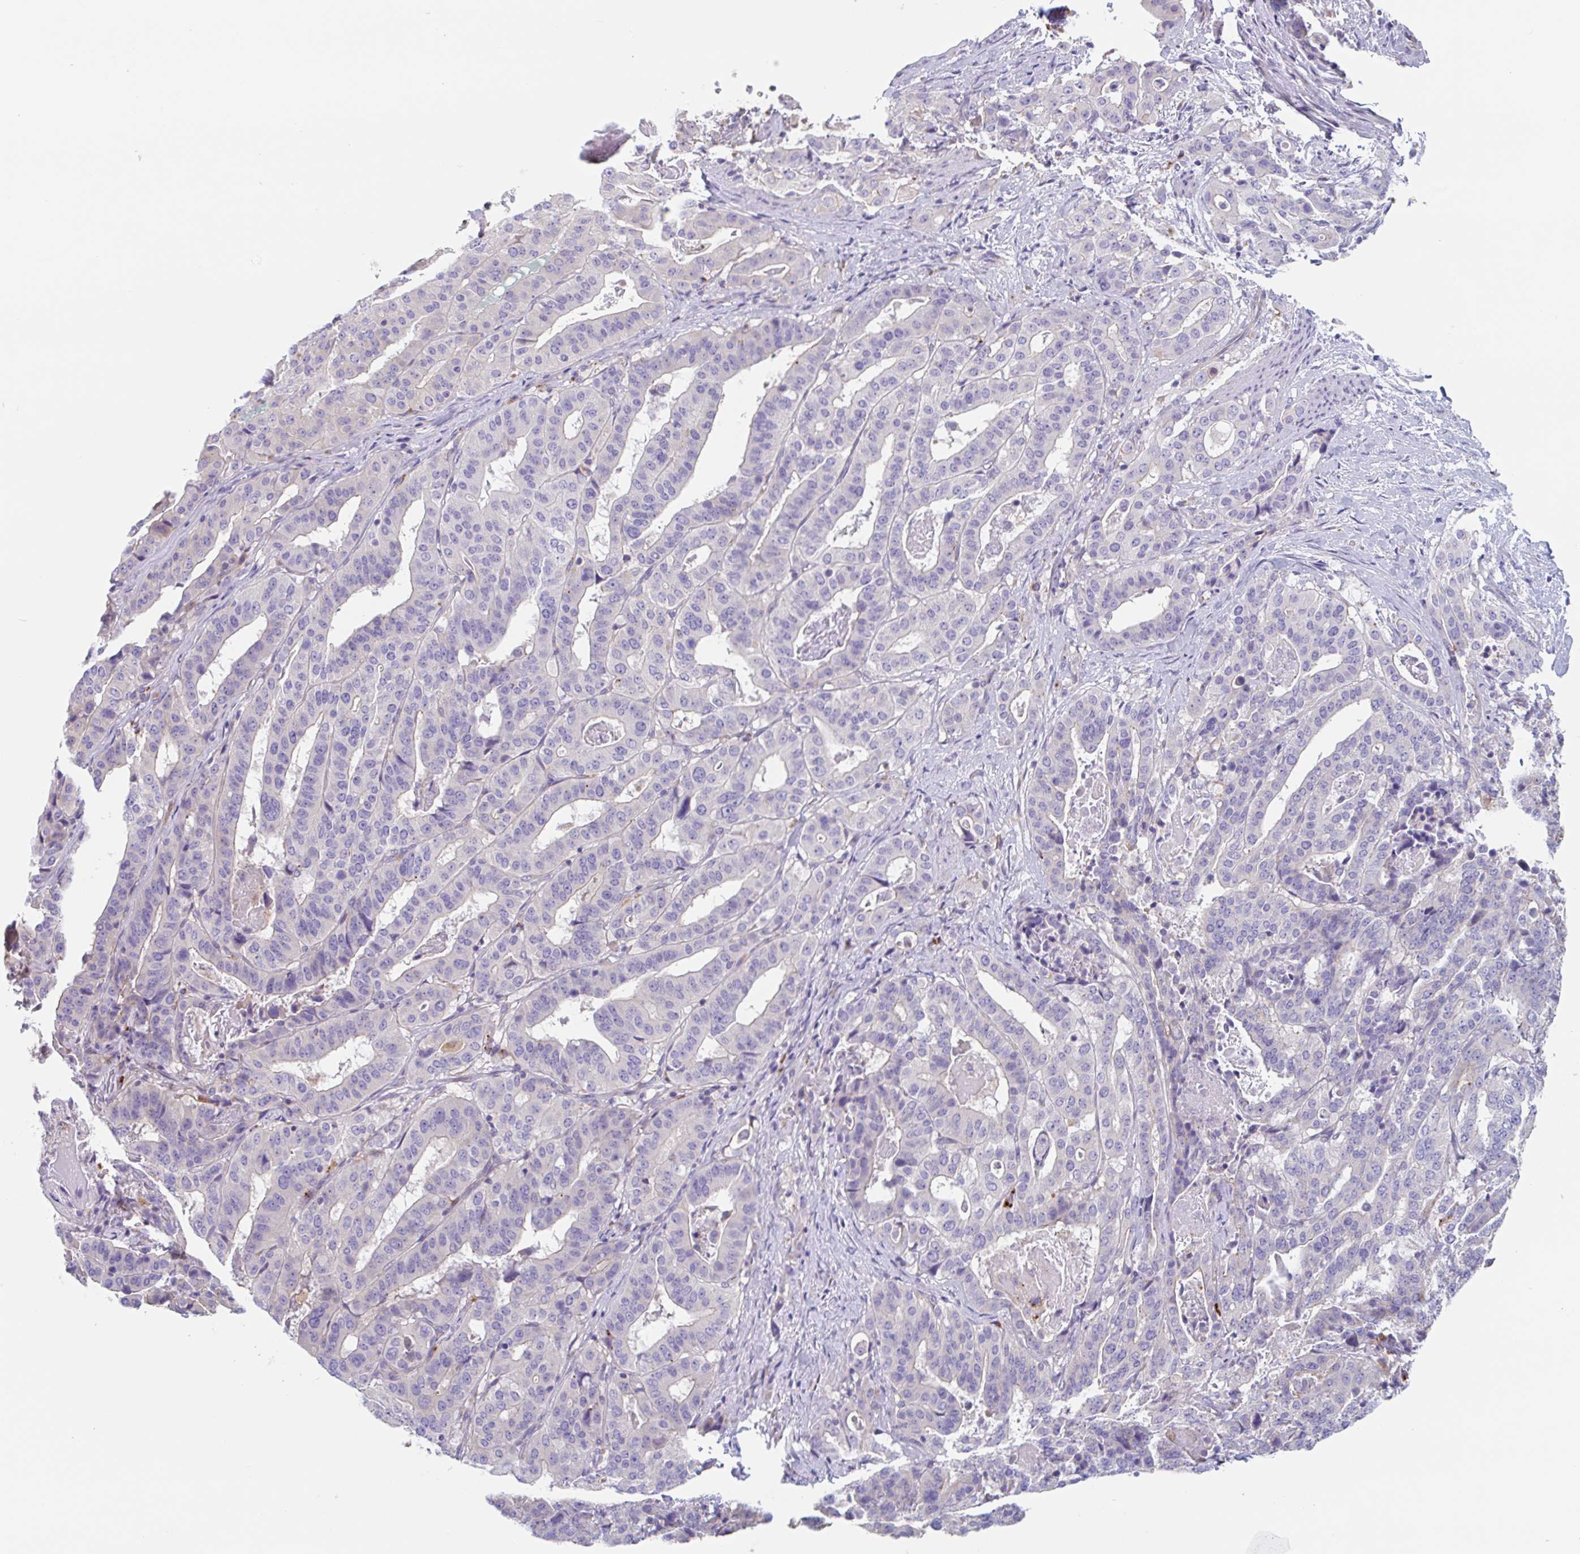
{"staining": {"intensity": "negative", "quantity": "none", "location": "none"}, "tissue": "stomach cancer", "cell_type": "Tumor cells", "image_type": "cancer", "snomed": [{"axis": "morphology", "description": "Adenocarcinoma, NOS"}, {"axis": "topography", "description": "Stomach"}], "caption": "An IHC histopathology image of stomach cancer is shown. There is no staining in tumor cells of stomach cancer.", "gene": "LENG9", "patient": {"sex": "male", "age": 48}}